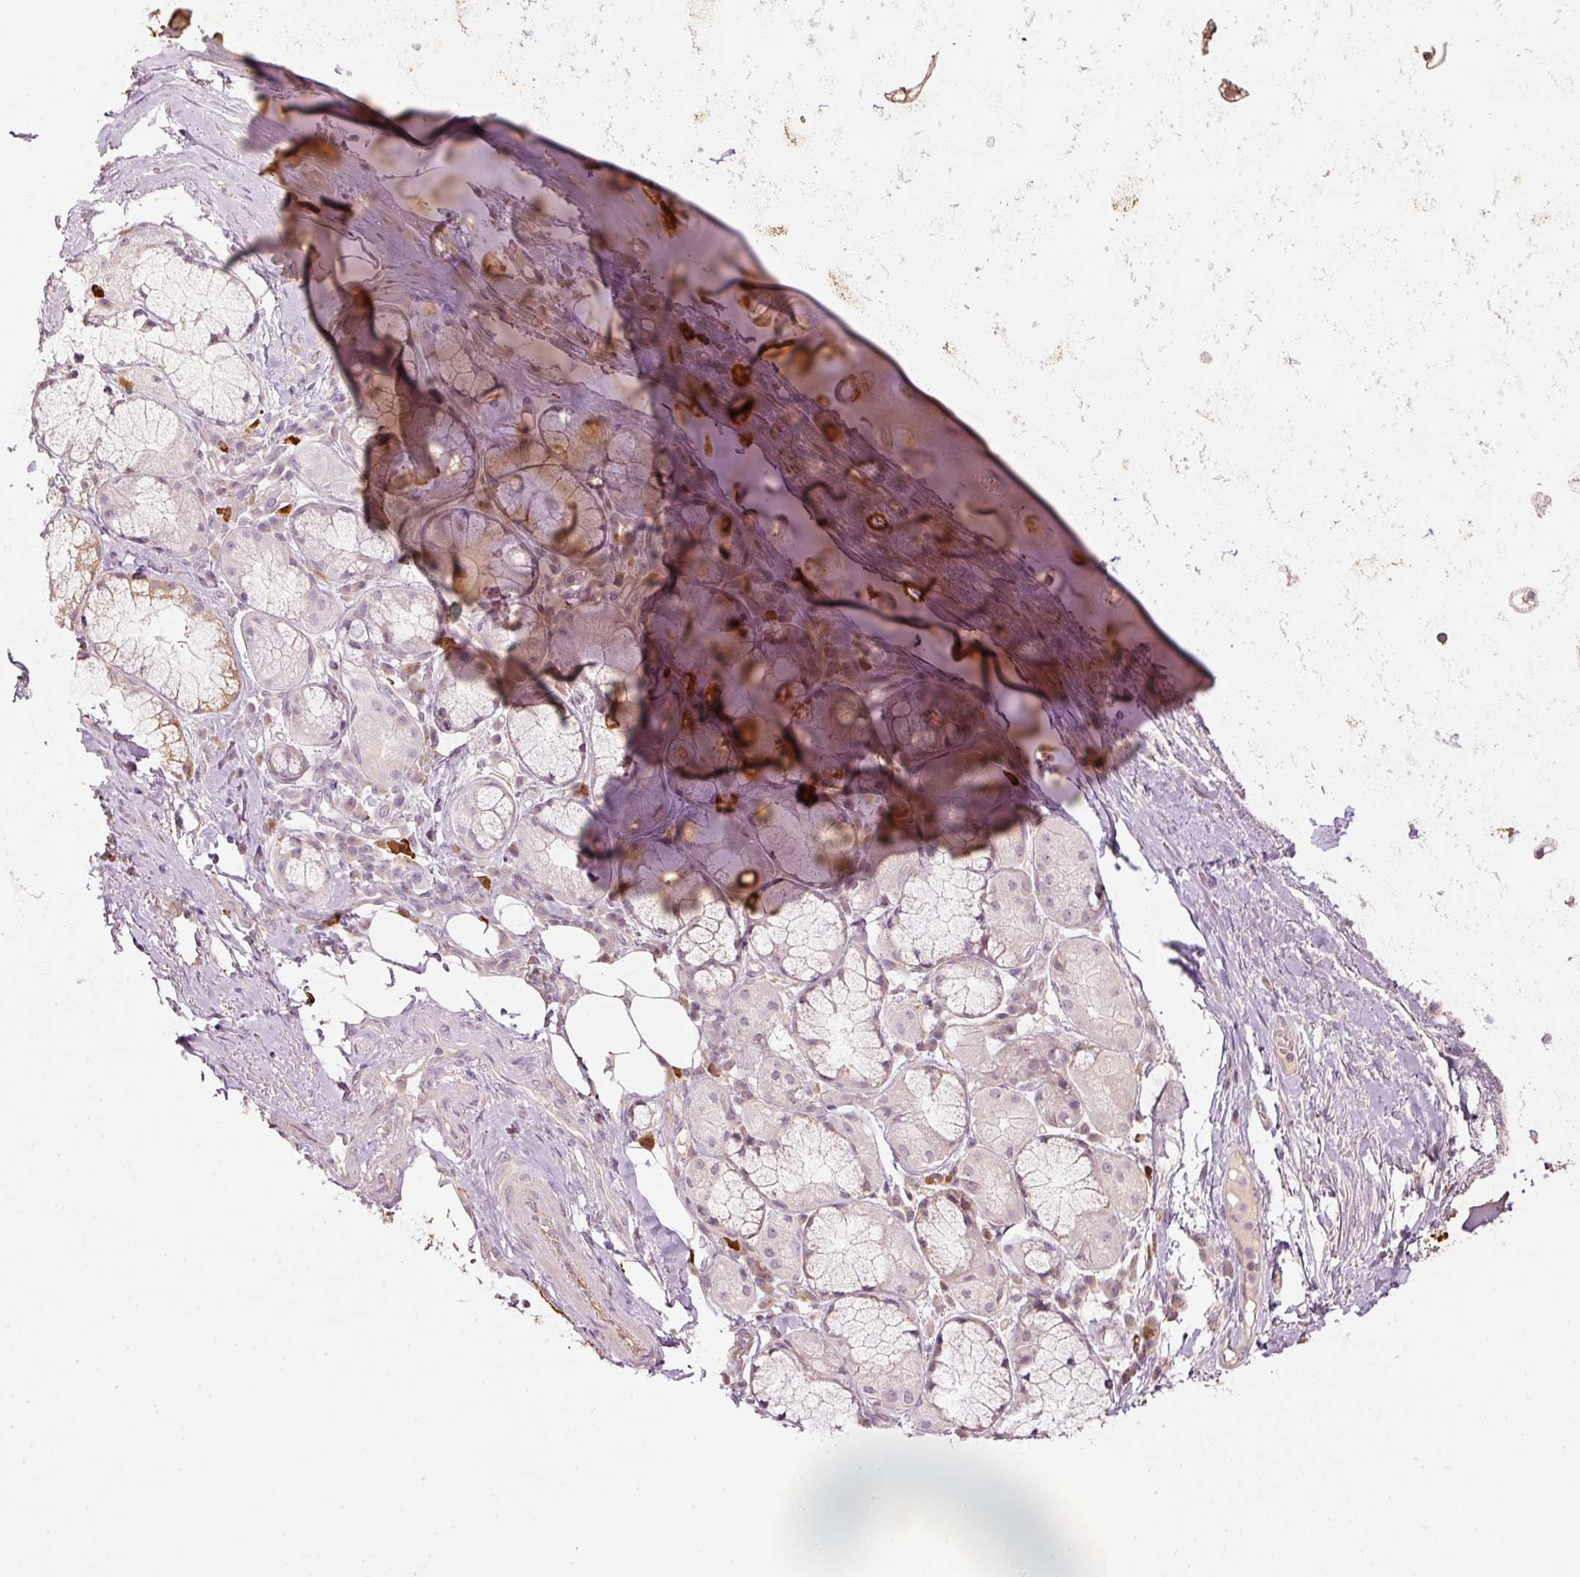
{"staining": {"intensity": "negative", "quantity": "none", "location": "none"}, "tissue": "adipose tissue", "cell_type": "Adipocytes", "image_type": "normal", "snomed": [{"axis": "morphology", "description": "Normal tissue, NOS"}, {"axis": "topography", "description": "Cartilage tissue"}, {"axis": "topography", "description": "Bronchus"}], "caption": "DAB (3,3'-diaminobenzidine) immunohistochemical staining of benign human adipose tissue demonstrates no significant expression in adipocytes.", "gene": "CDC20B", "patient": {"sex": "male", "age": 56}}